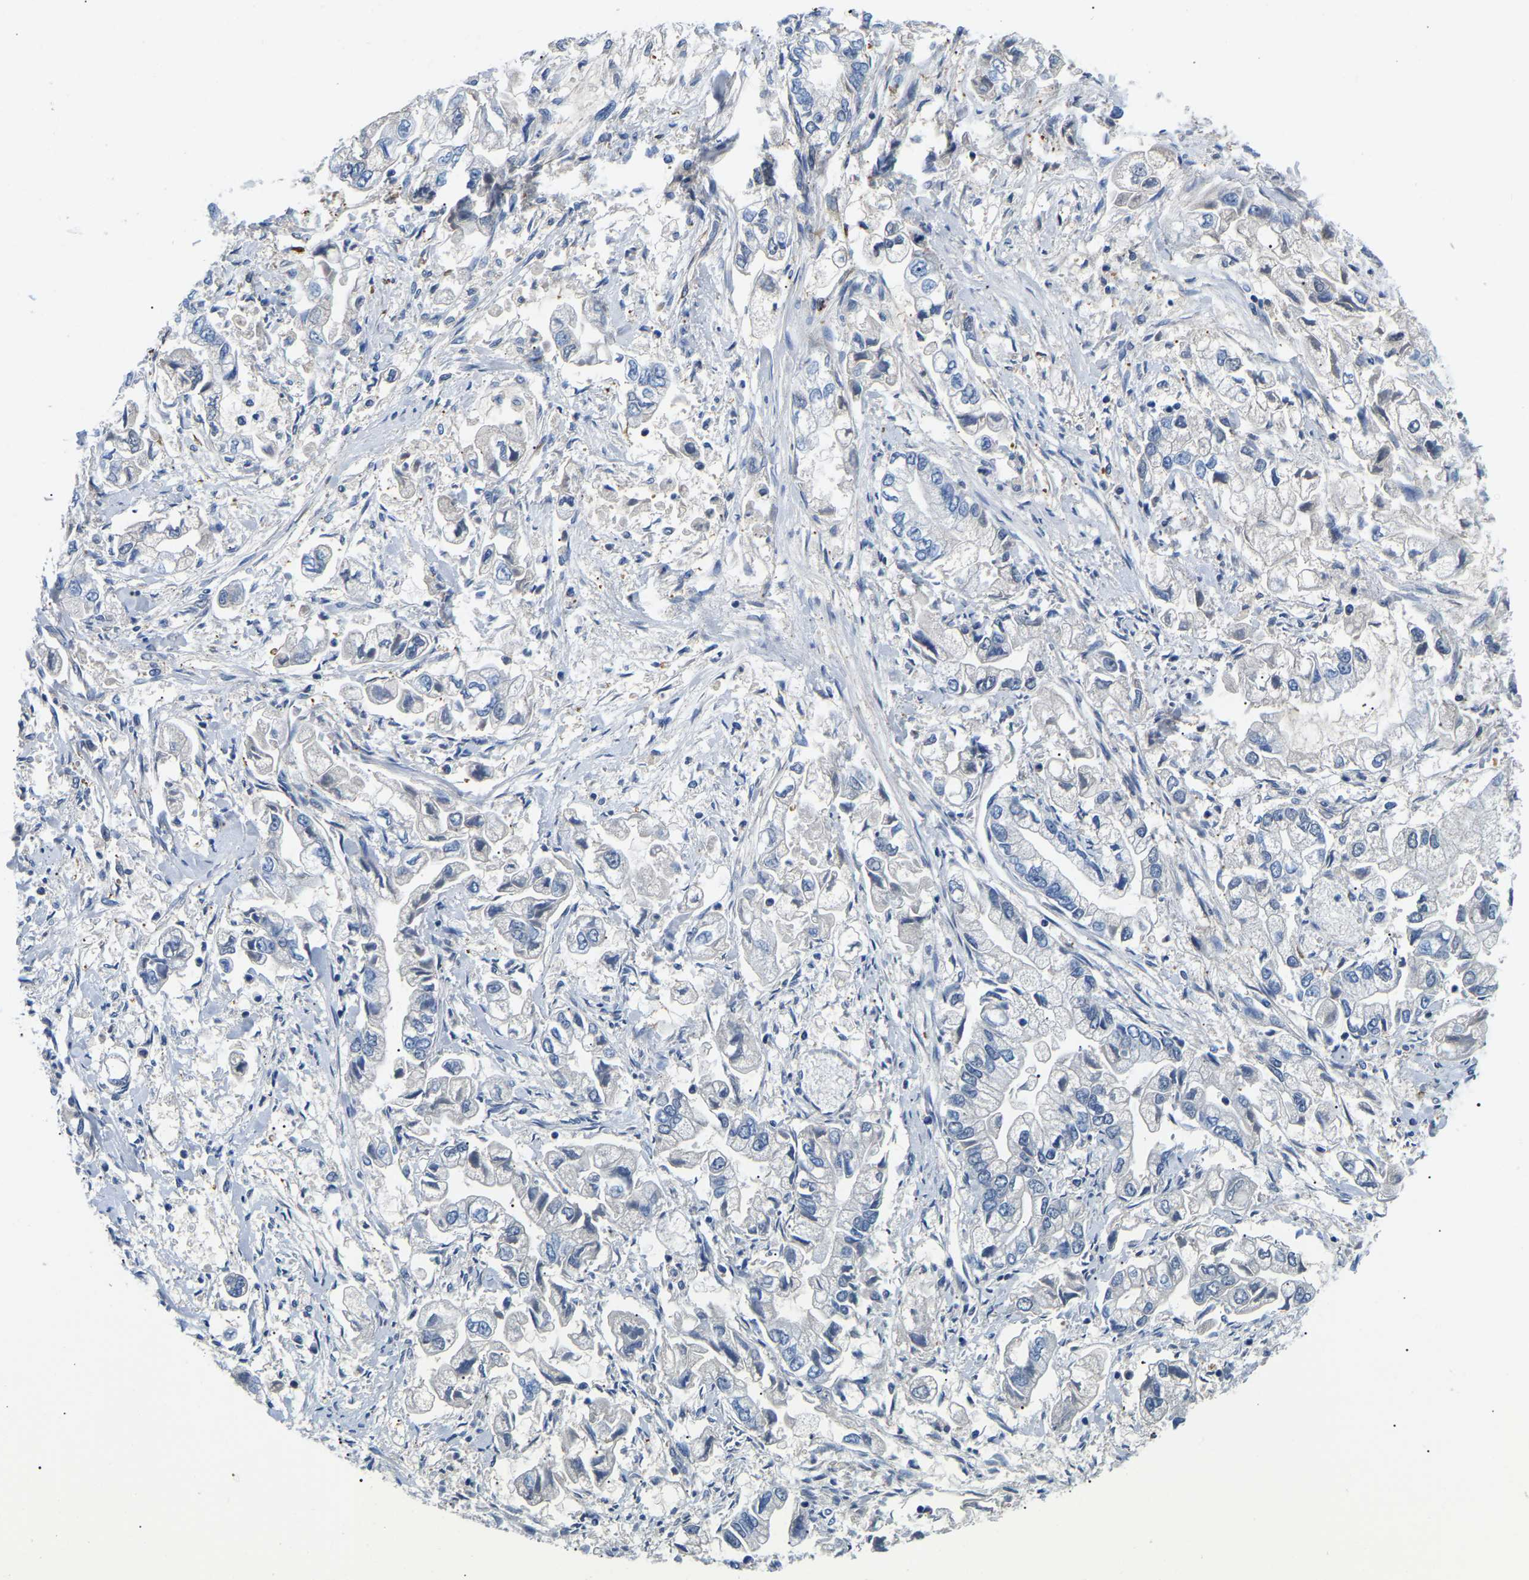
{"staining": {"intensity": "negative", "quantity": "none", "location": "none"}, "tissue": "stomach cancer", "cell_type": "Tumor cells", "image_type": "cancer", "snomed": [{"axis": "morphology", "description": "Normal tissue, NOS"}, {"axis": "morphology", "description": "Adenocarcinoma, NOS"}, {"axis": "topography", "description": "Stomach"}], "caption": "Protein analysis of stomach cancer demonstrates no significant expression in tumor cells.", "gene": "DUSP8", "patient": {"sex": "male", "age": 62}}